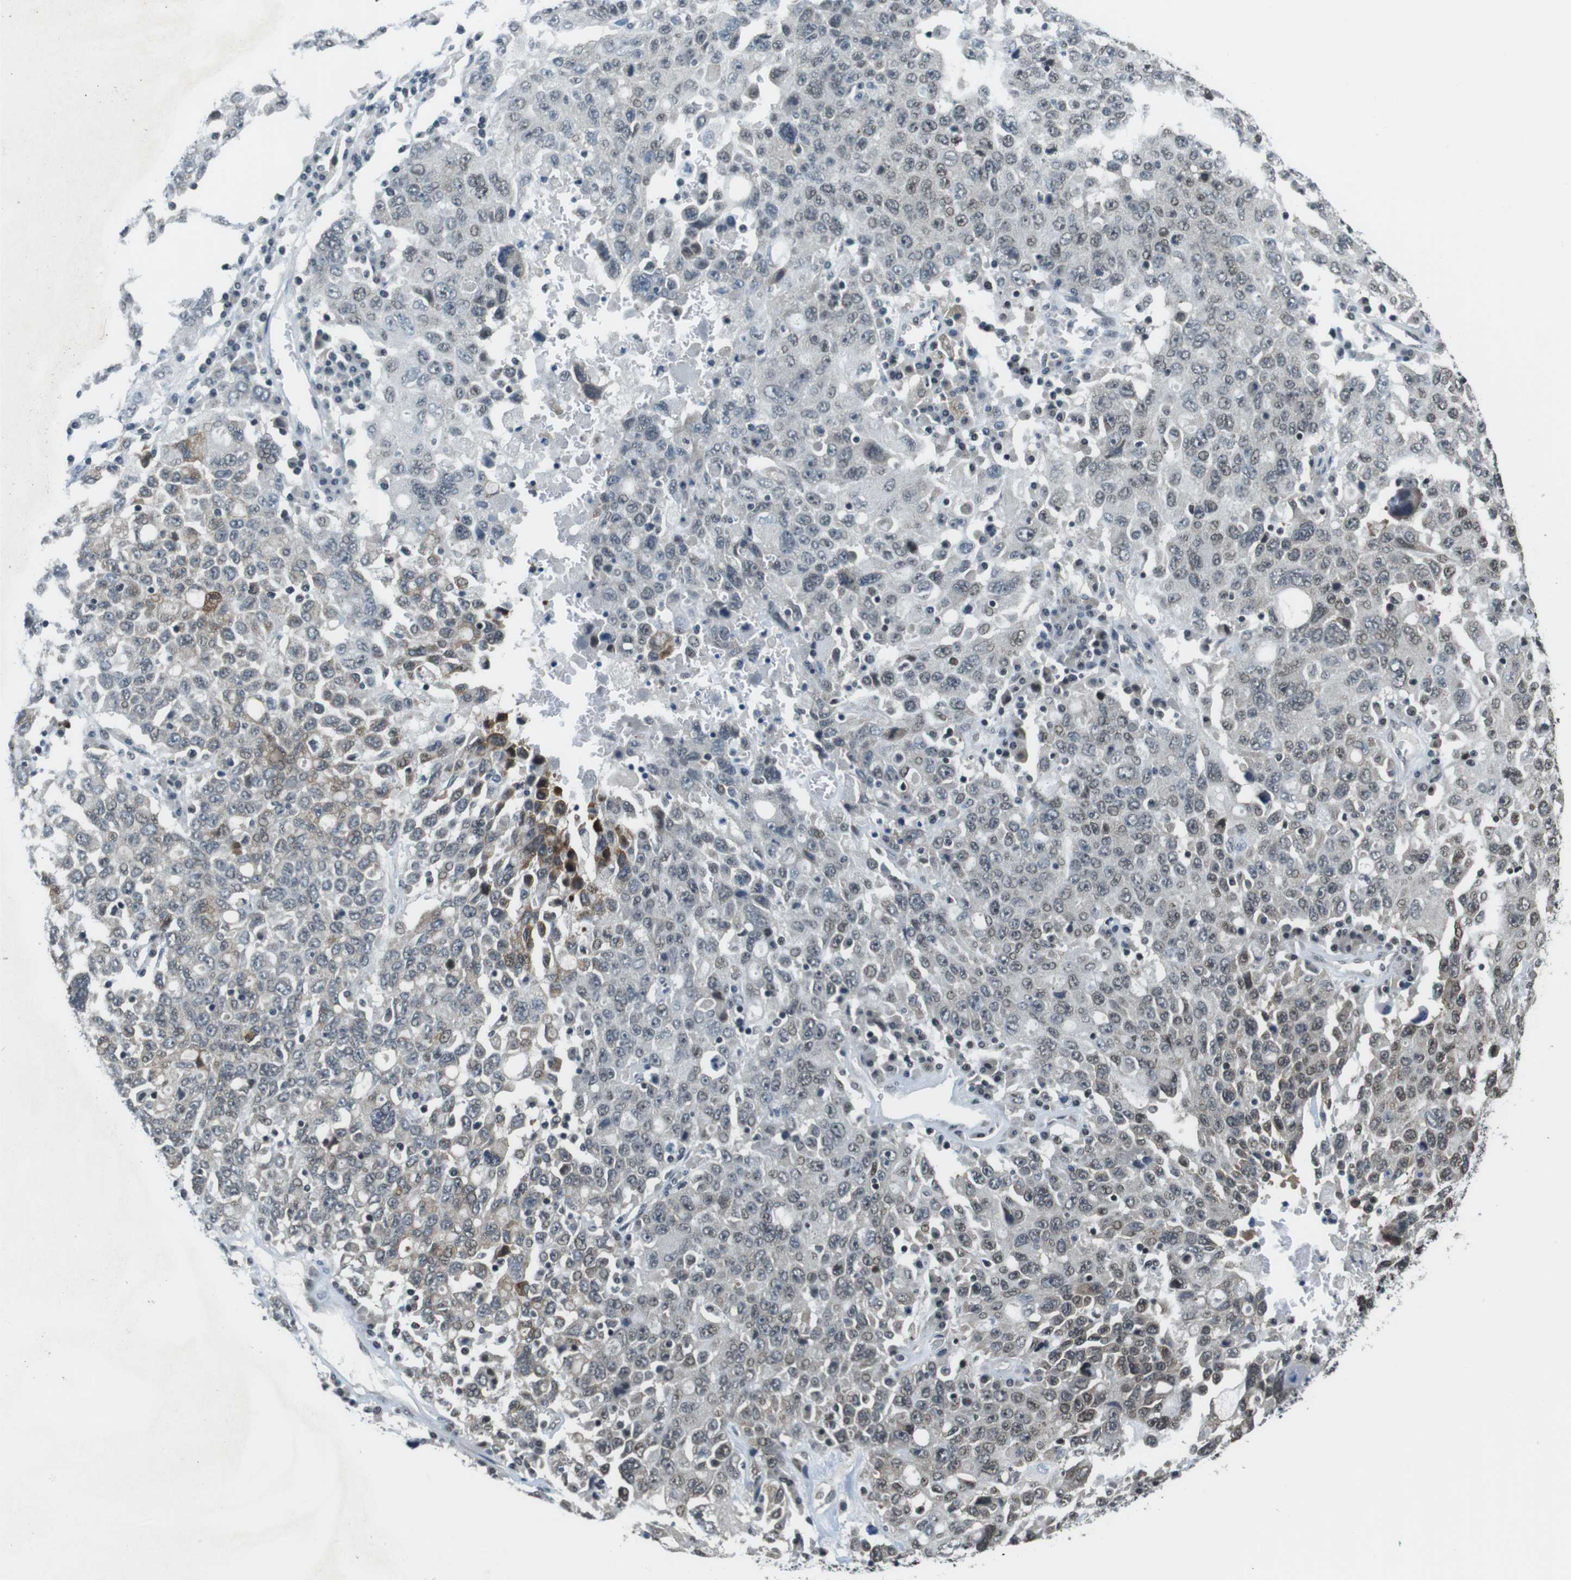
{"staining": {"intensity": "weak", "quantity": "25%-75%", "location": "nuclear"}, "tissue": "ovarian cancer", "cell_type": "Tumor cells", "image_type": "cancer", "snomed": [{"axis": "morphology", "description": "Carcinoma, endometroid"}, {"axis": "topography", "description": "Ovary"}], "caption": "Ovarian cancer (endometroid carcinoma) stained with a protein marker exhibits weak staining in tumor cells.", "gene": "NEK4", "patient": {"sex": "female", "age": 62}}